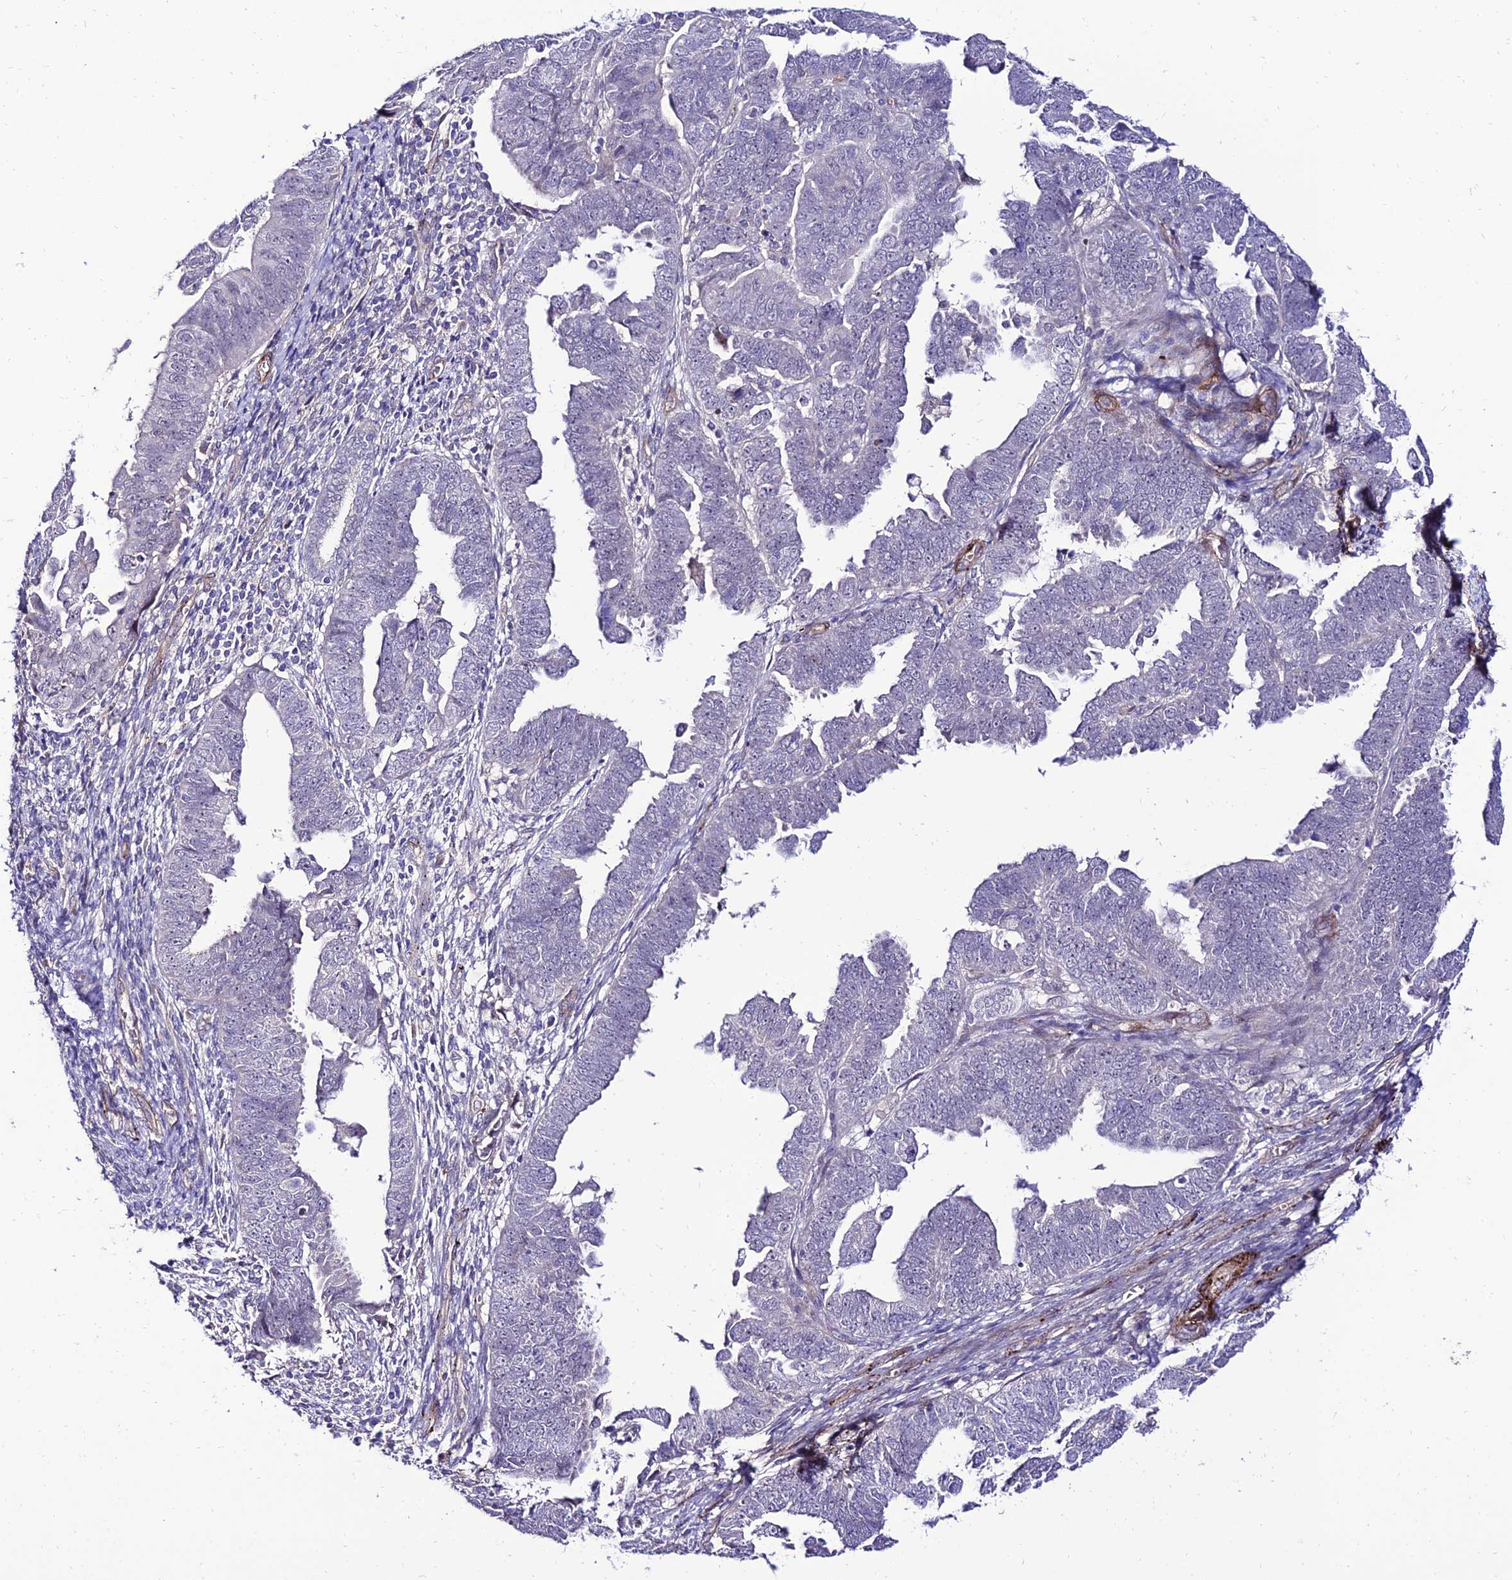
{"staining": {"intensity": "negative", "quantity": "none", "location": "none"}, "tissue": "endometrial cancer", "cell_type": "Tumor cells", "image_type": "cancer", "snomed": [{"axis": "morphology", "description": "Adenocarcinoma, NOS"}, {"axis": "topography", "description": "Endometrium"}], "caption": "Photomicrograph shows no protein expression in tumor cells of adenocarcinoma (endometrial) tissue.", "gene": "ALDH3B2", "patient": {"sex": "female", "age": 75}}